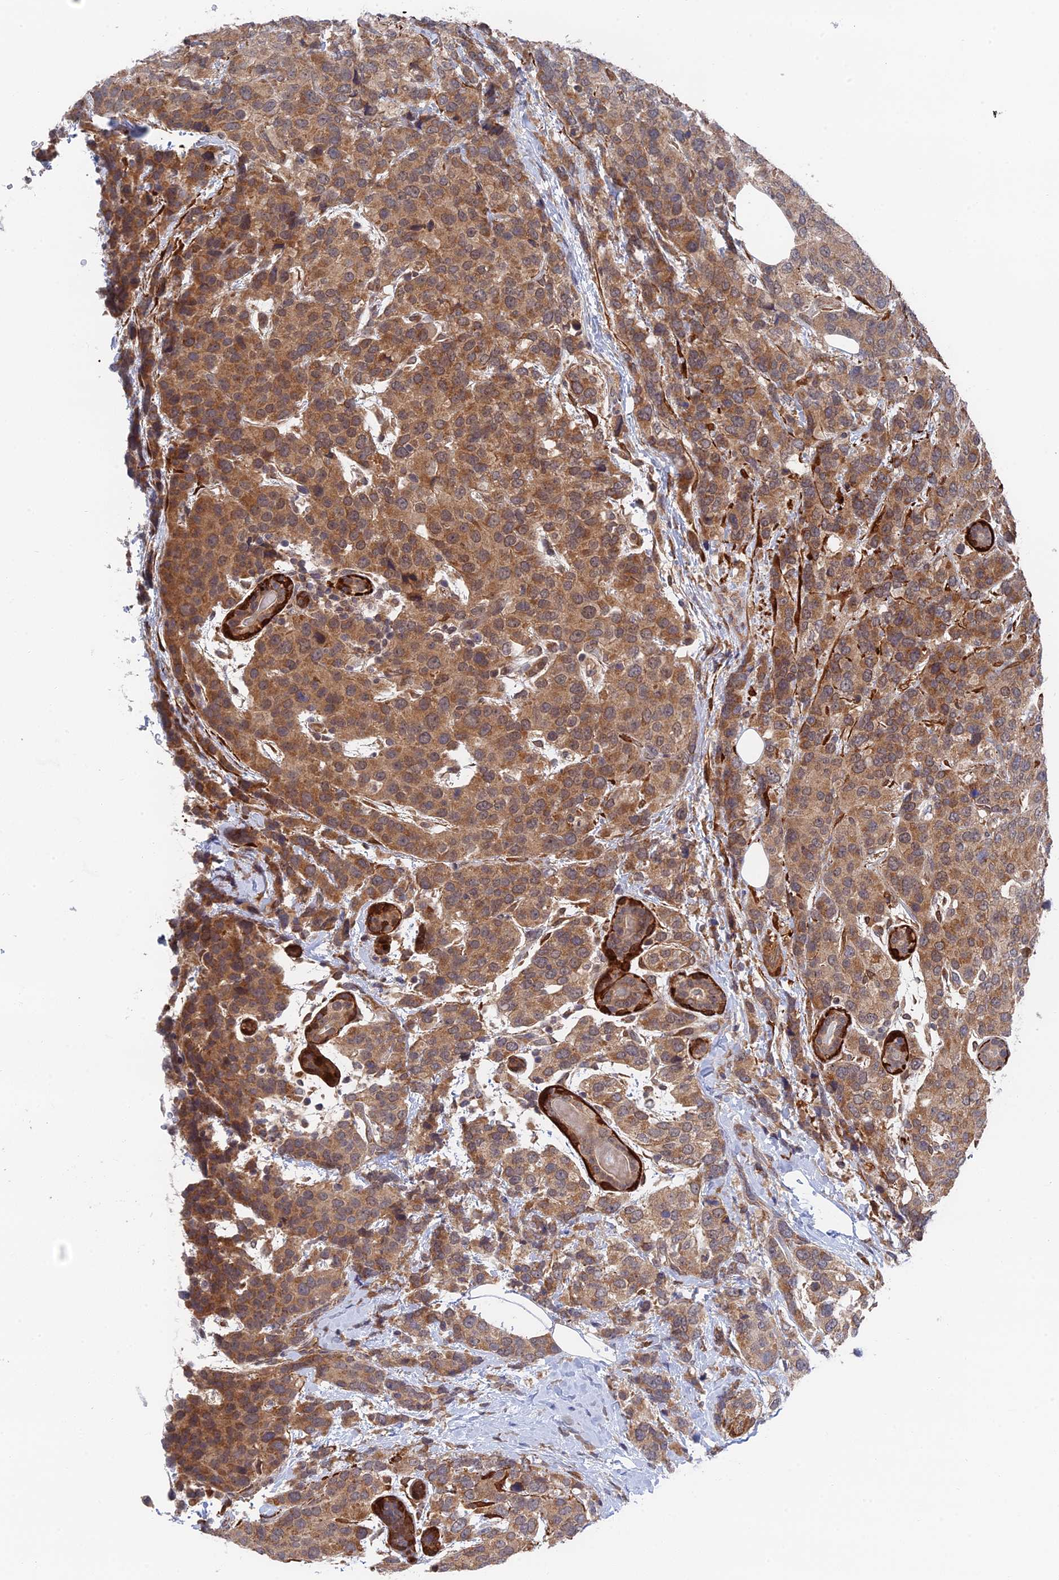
{"staining": {"intensity": "moderate", "quantity": ">75%", "location": "cytoplasmic/membranous"}, "tissue": "breast cancer", "cell_type": "Tumor cells", "image_type": "cancer", "snomed": [{"axis": "morphology", "description": "Lobular carcinoma"}, {"axis": "topography", "description": "Breast"}], "caption": "Lobular carcinoma (breast) stained with a brown dye reveals moderate cytoplasmic/membranous positive expression in approximately >75% of tumor cells.", "gene": "ZNF320", "patient": {"sex": "female", "age": 59}}